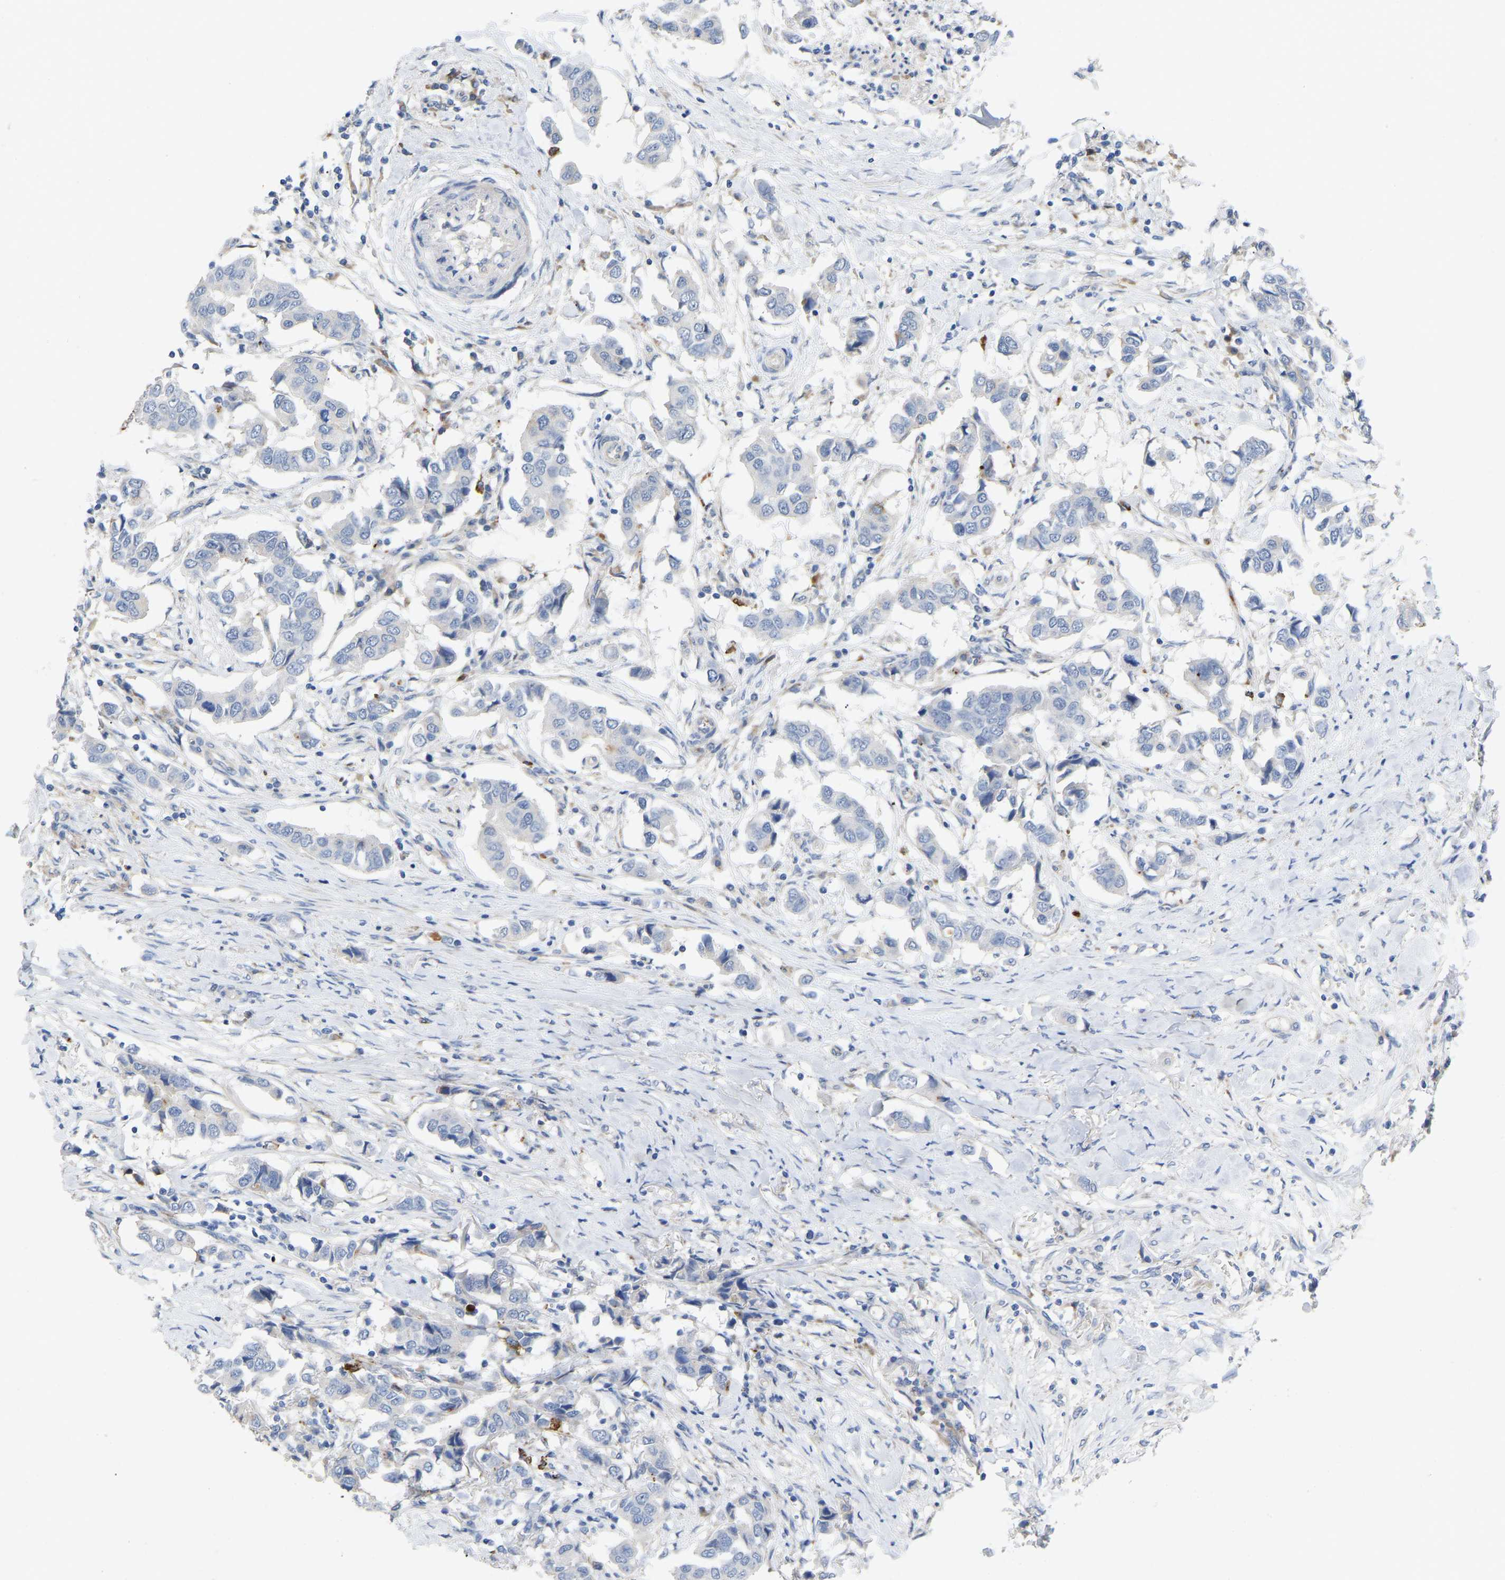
{"staining": {"intensity": "negative", "quantity": "none", "location": "none"}, "tissue": "breast cancer", "cell_type": "Tumor cells", "image_type": "cancer", "snomed": [{"axis": "morphology", "description": "Duct carcinoma"}, {"axis": "topography", "description": "Breast"}], "caption": "Invasive ductal carcinoma (breast) stained for a protein using immunohistochemistry reveals no expression tumor cells.", "gene": "RHEB", "patient": {"sex": "female", "age": 80}}